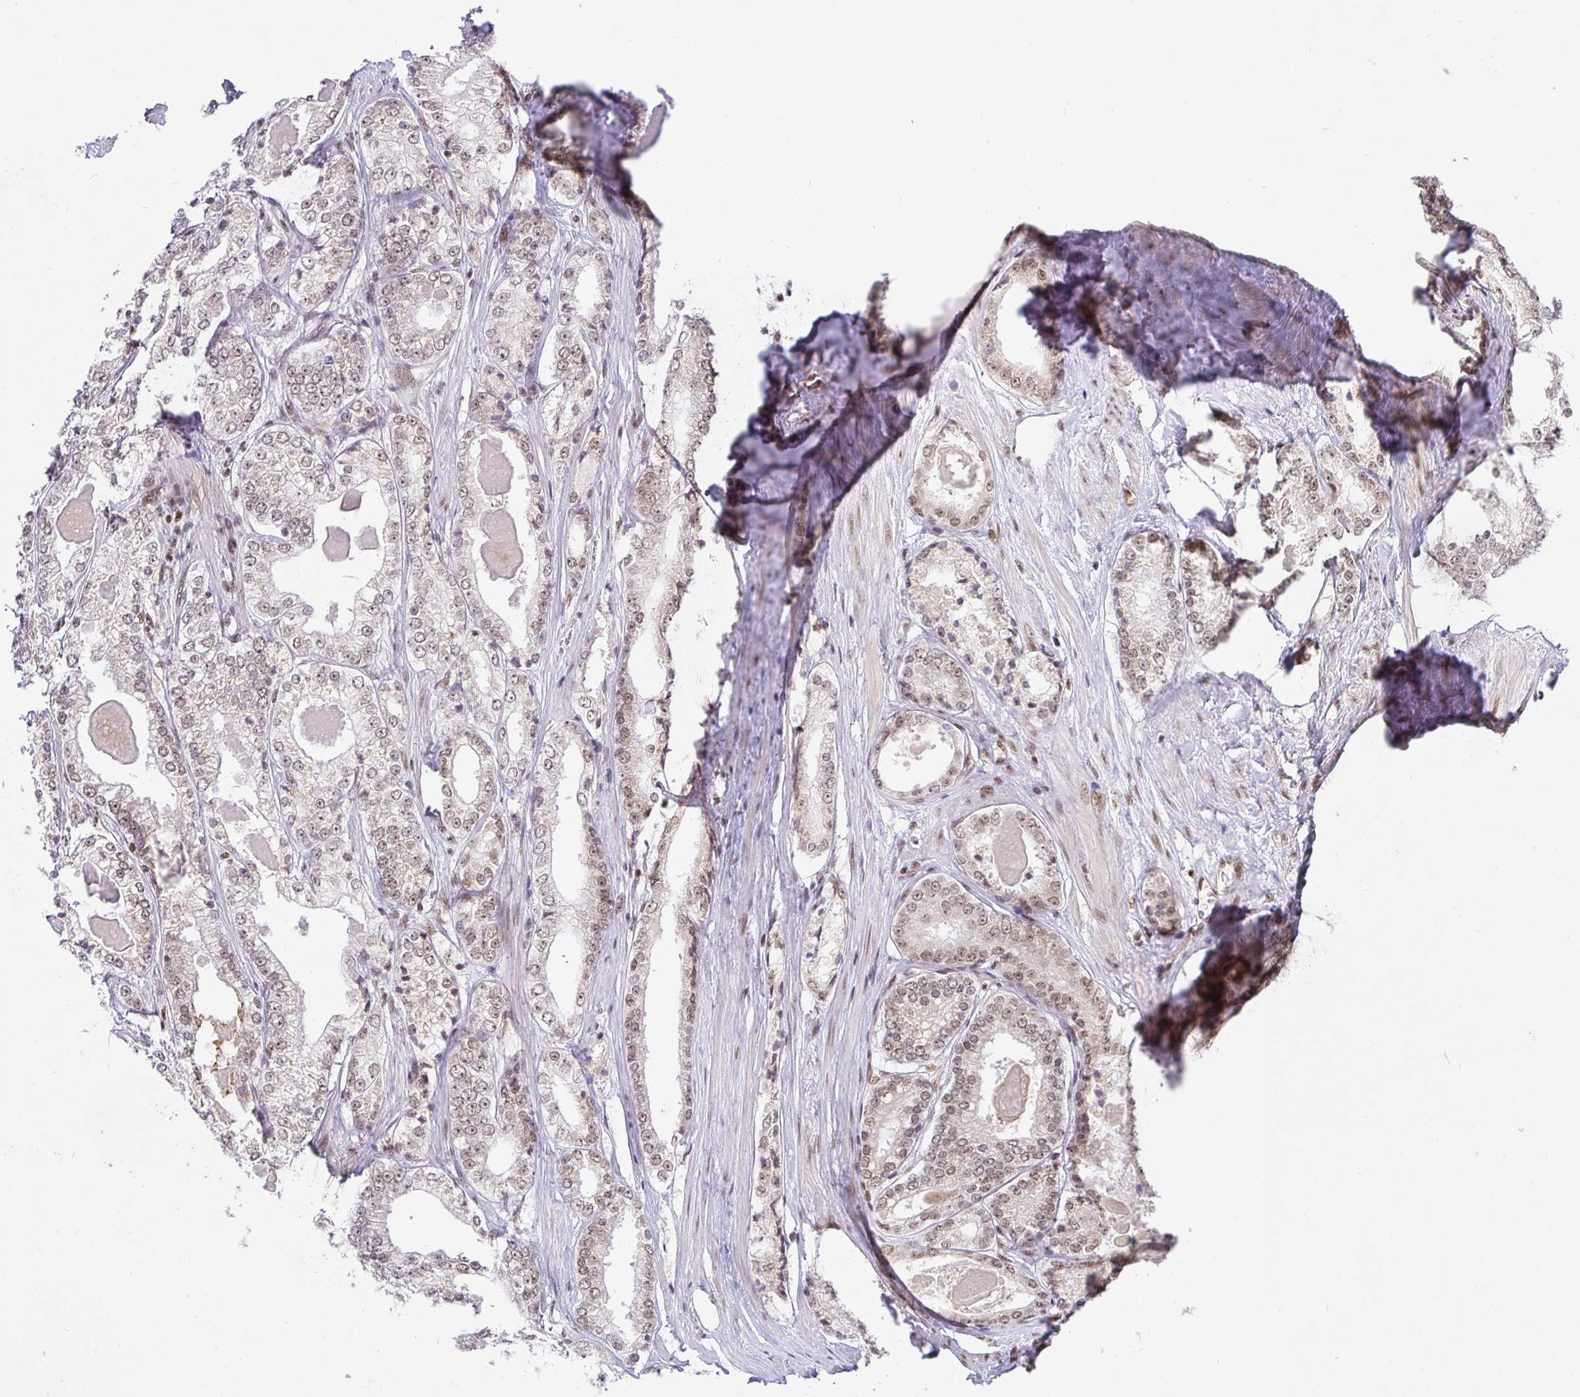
{"staining": {"intensity": "moderate", "quantity": ">75%", "location": "nuclear"}, "tissue": "prostate cancer", "cell_type": "Tumor cells", "image_type": "cancer", "snomed": [{"axis": "morphology", "description": "Adenocarcinoma, NOS"}, {"axis": "morphology", "description": "Adenocarcinoma, Low grade"}, {"axis": "topography", "description": "Prostate"}], "caption": "An immunohistochemistry histopathology image of neoplastic tissue is shown. Protein staining in brown highlights moderate nuclear positivity in low-grade adenocarcinoma (prostate) within tumor cells. The protein is stained brown, and the nuclei are stained in blue (DAB IHC with brightfield microscopy, high magnification).", "gene": "USF1", "patient": {"sex": "male", "age": 68}}